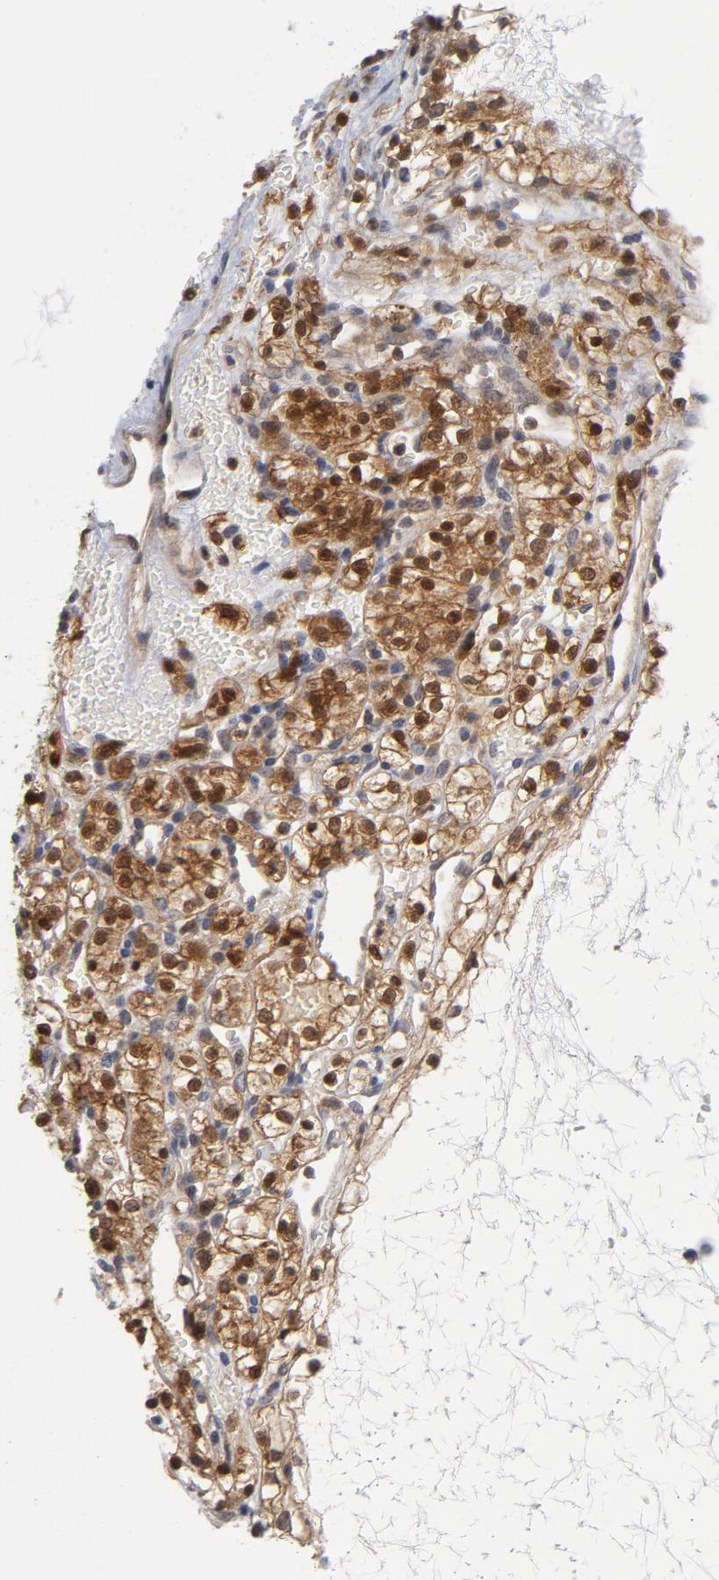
{"staining": {"intensity": "weak", "quantity": ">75%", "location": "cytoplasmic/membranous,nuclear"}, "tissue": "renal cancer", "cell_type": "Tumor cells", "image_type": "cancer", "snomed": [{"axis": "morphology", "description": "Adenocarcinoma, NOS"}, {"axis": "topography", "description": "Kidney"}], "caption": "Protein positivity by immunohistochemistry (IHC) reveals weak cytoplasmic/membranous and nuclear positivity in approximately >75% of tumor cells in renal cancer (adenocarcinoma).", "gene": "TRADD", "patient": {"sex": "female", "age": 60}}